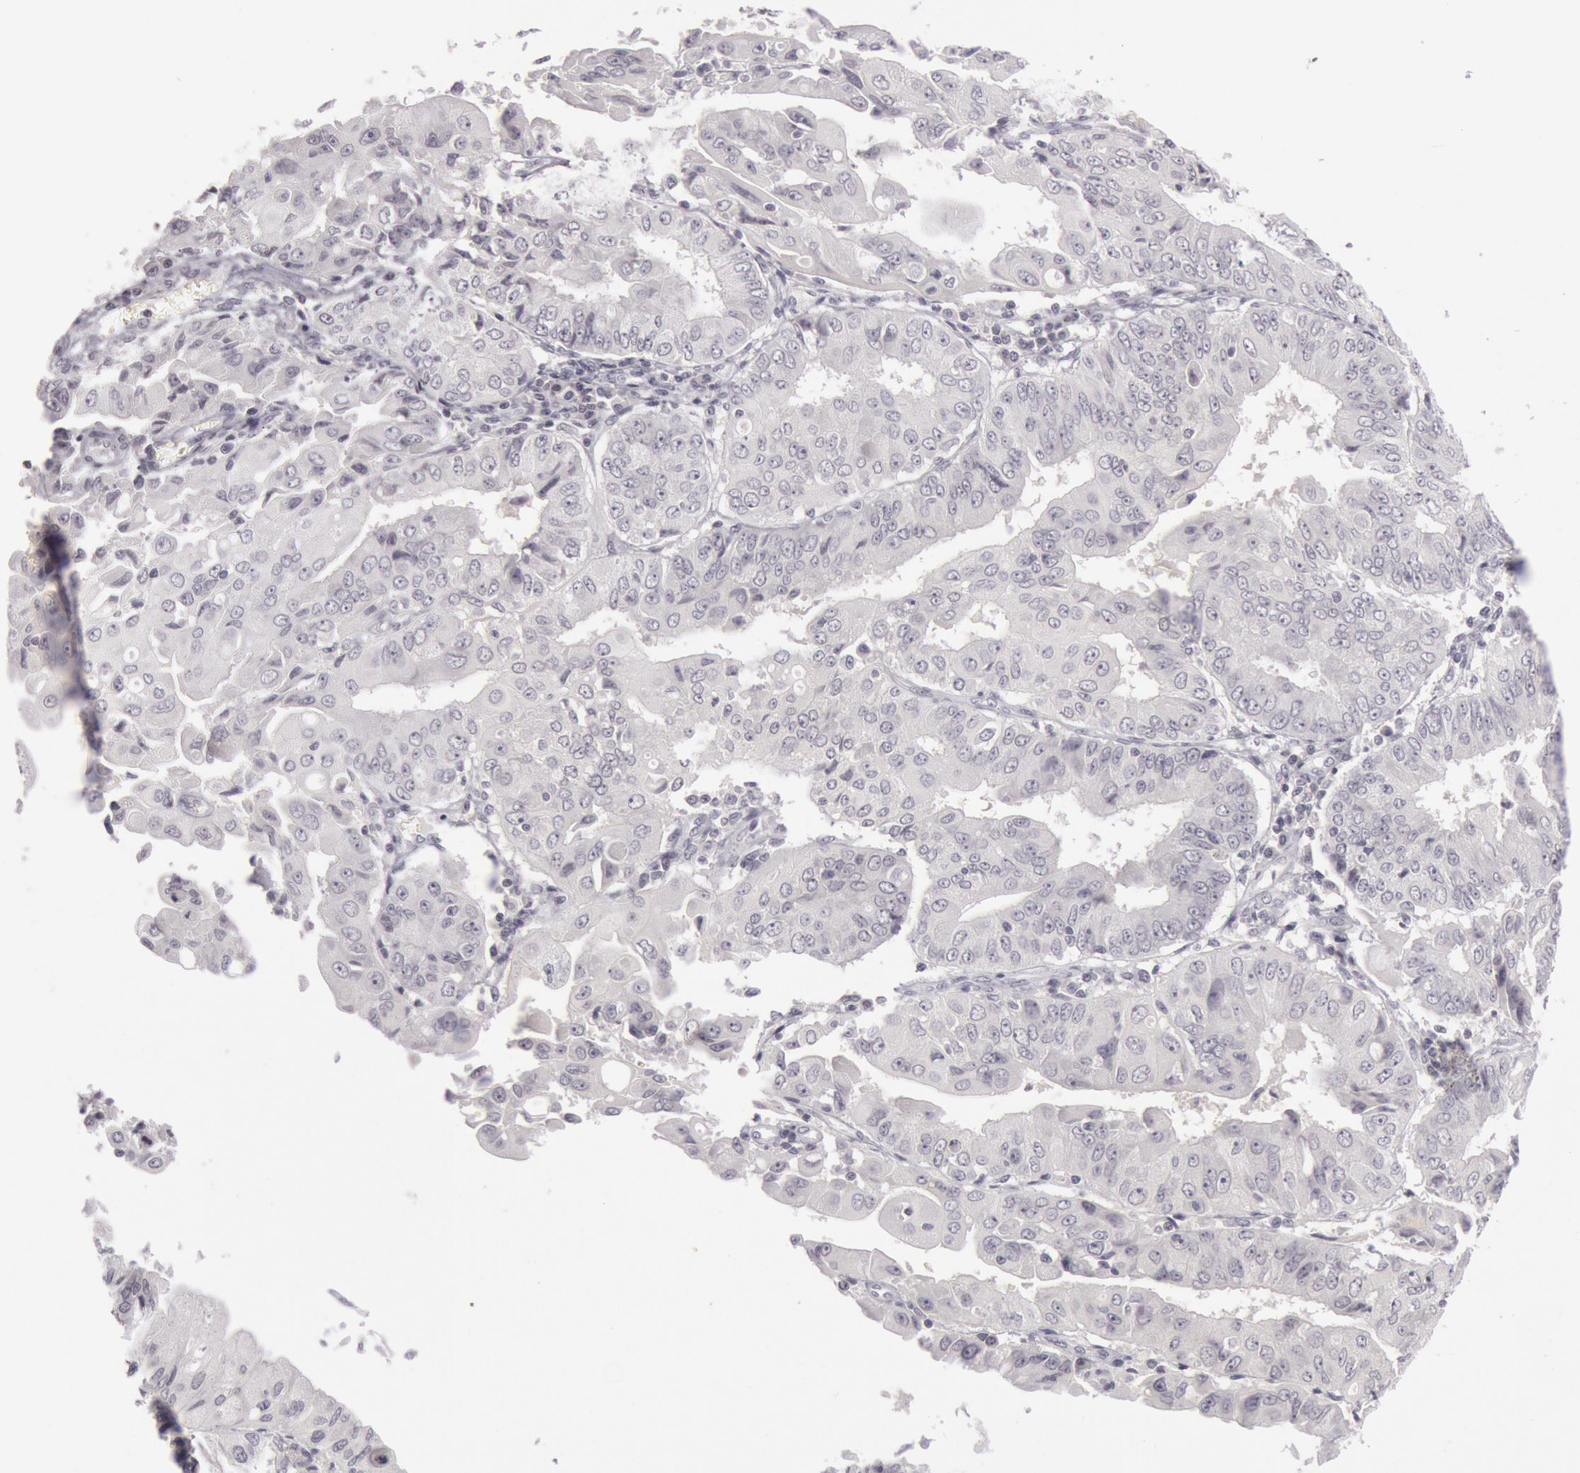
{"staining": {"intensity": "negative", "quantity": "none", "location": "none"}, "tissue": "endometrial cancer", "cell_type": "Tumor cells", "image_type": "cancer", "snomed": [{"axis": "morphology", "description": "Adenocarcinoma, NOS"}, {"axis": "topography", "description": "Endometrium"}], "caption": "DAB immunohistochemical staining of endometrial adenocarcinoma displays no significant expression in tumor cells.", "gene": "KRT16", "patient": {"sex": "female", "age": 75}}